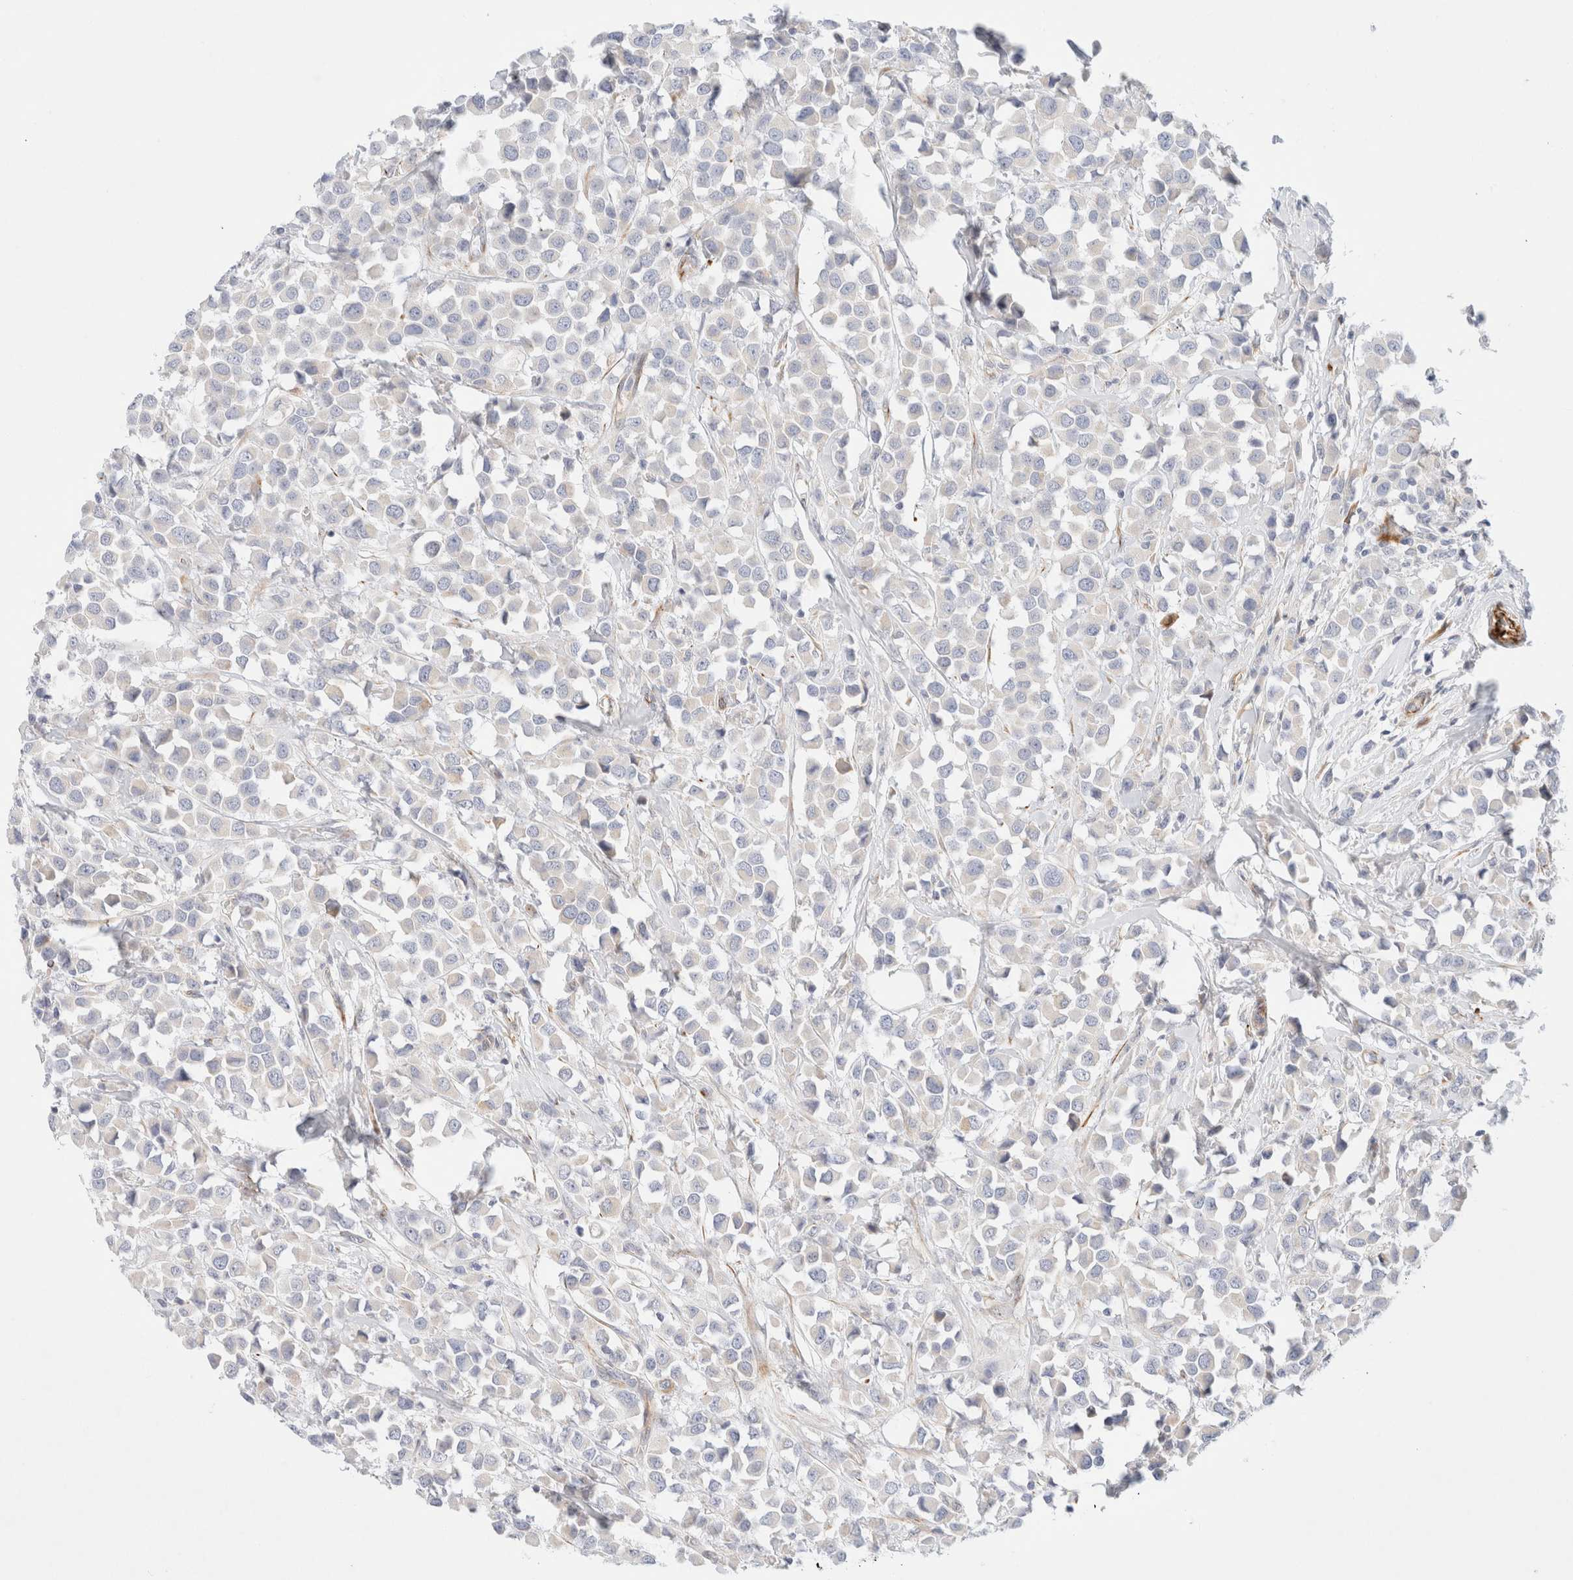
{"staining": {"intensity": "negative", "quantity": "none", "location": "none"}, "tissue": "breast cancer", "cell_type": "Tumor cells", "image_type": "cancer", "snomed": [{"axis": "morphology", "description": "Duct carcinoma"}, {"axis": "topography", "description": "Breast"}], "caption": "Immunohistochemistry image of human infiltrating ductal carcinoma (breast) stained for a protein (brown), which demonstrates no staining in tumor cells.", "gene": "SLC25A48", "patient": {"sex": "female", "age": 61}}